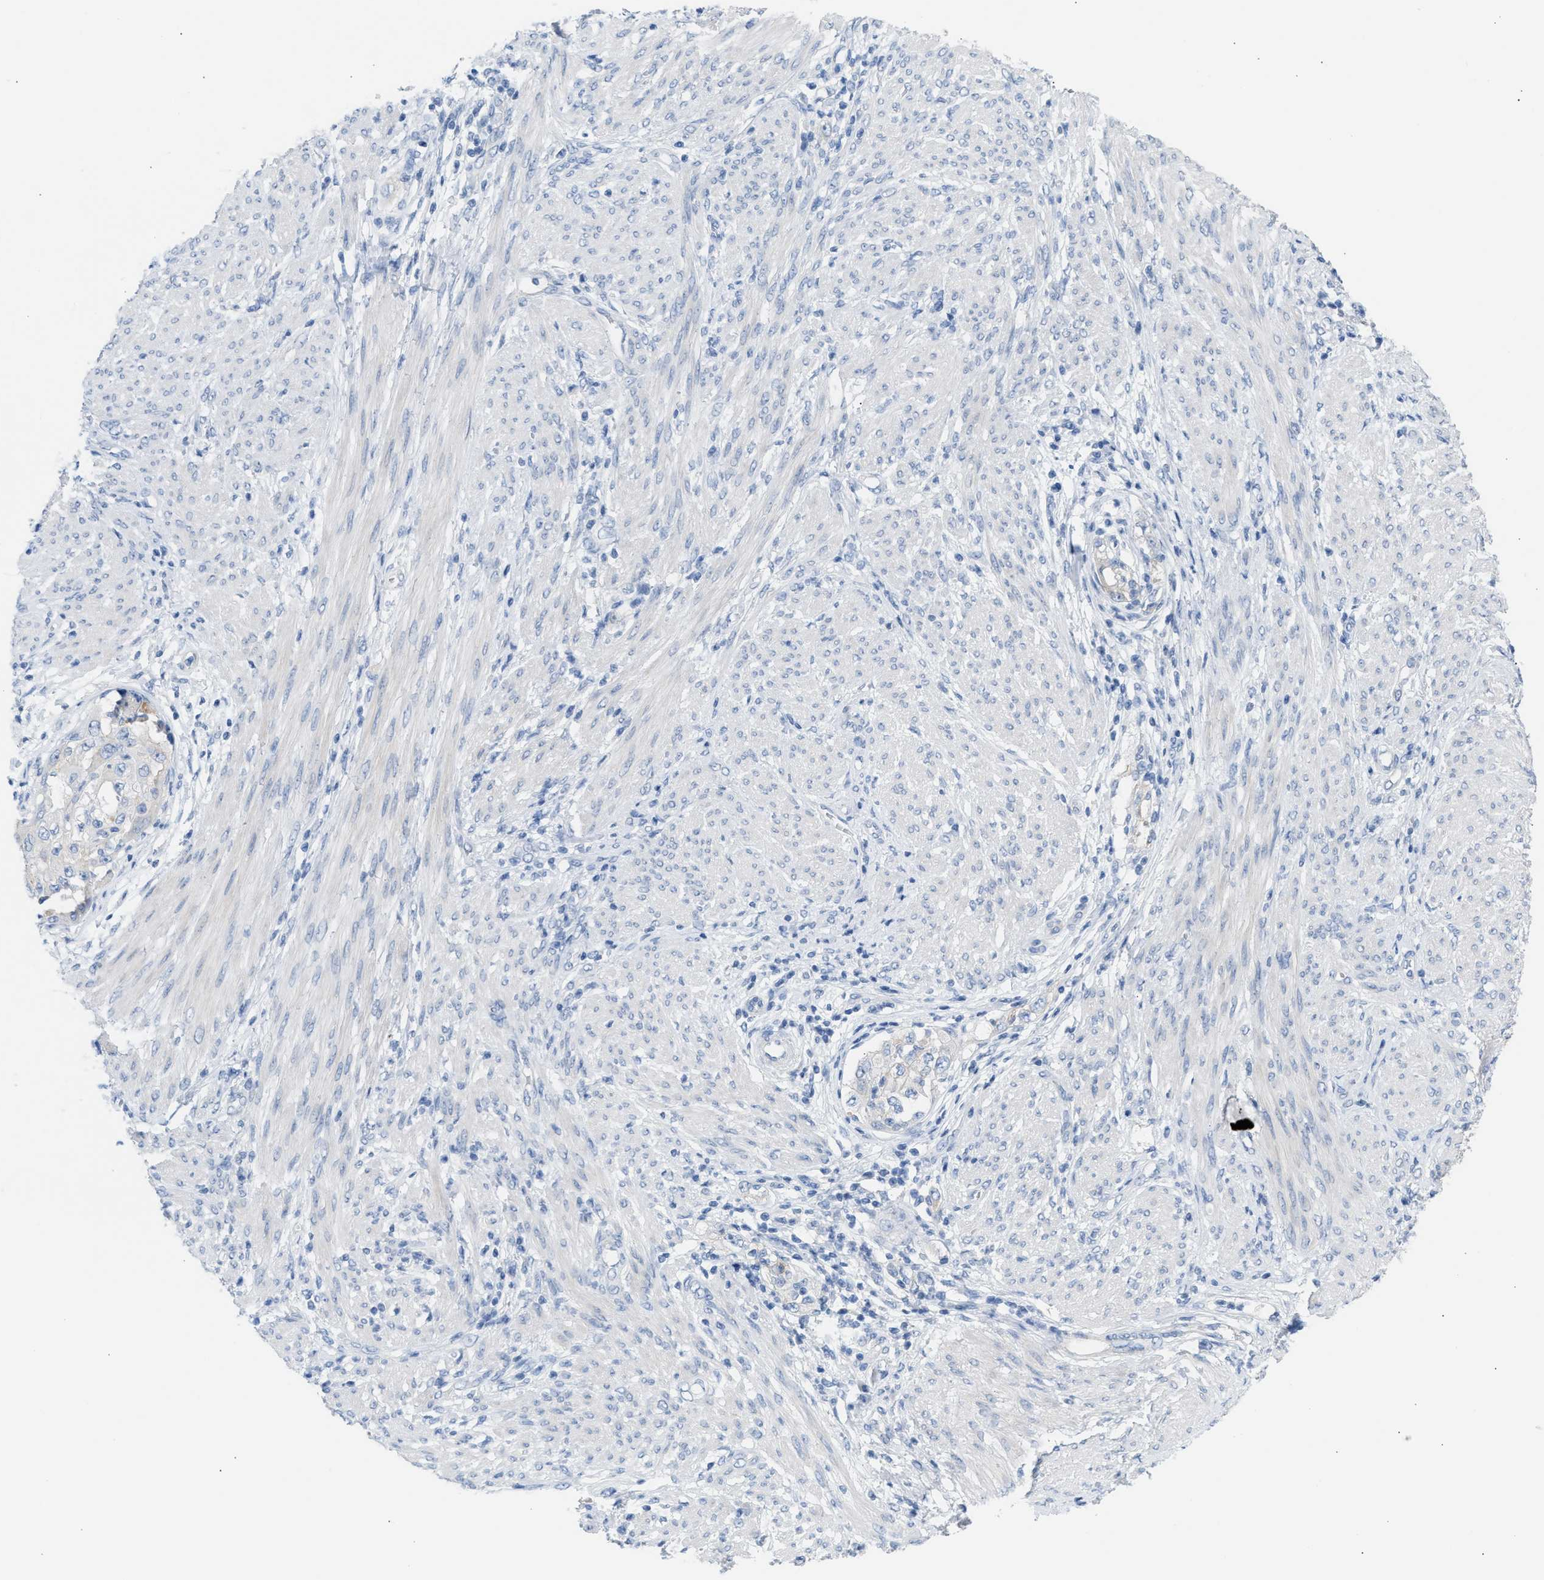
{"staining": {"intensity": "negative", "quantity": "none", "location": "none"}, "tissue": "endometrial cancer", "cell_type": "Tumor cells", "image_type": "cancer", "snomed": [{"axis": "morphology", "description": "Adenocarcinoma, NOS"}, {"axis": "topography", "description": "Endometrium"}], "caption": "Immunohistochemistry (IHC) of adenocarcinoma (endometrial) reveals no positivity in tumor cells. Brightfield microscopy of immunohistochemistry stained with DAB (brown) and hematoxylin (blue), captured at high magnification.", "gene": "ERBB2", "patient": {"sex": "female", "age": 85}}